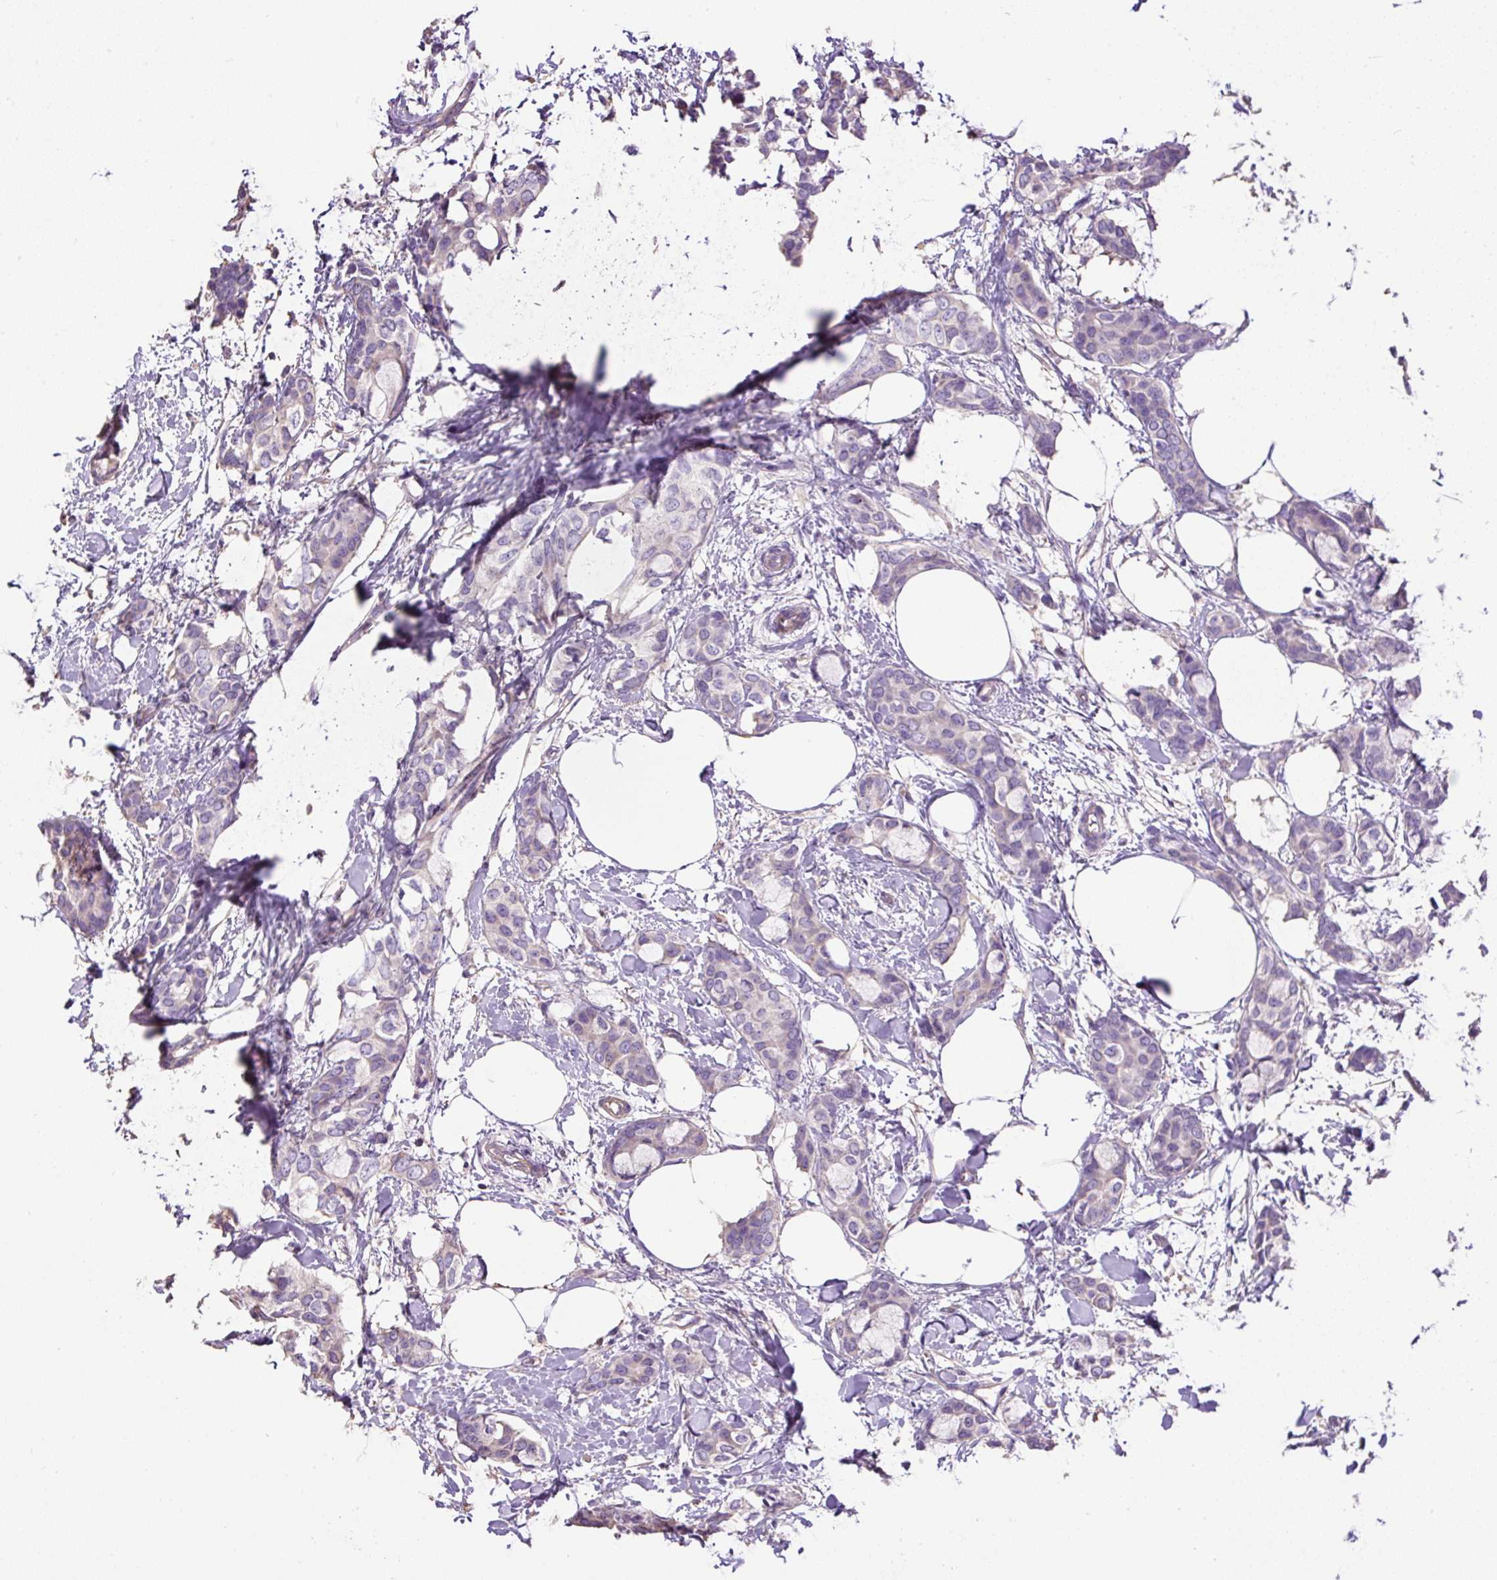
{"staining": {"intensity": "negative", "quantity": "none", "location": "none"}, "tissue": "breast cancer", "cell_type": "Tumor cells", "image_type": "cancer", "snomed": [{"axis": "morphology", "description": "Duct carcinoma"}, {"axis": "topography", "description": "Breast"}], "caption": "This is a image of immunohistochemistry staining of breast infiltrating ductal carcinoma, which shows no staining in tumor cells. (Stains: DAB immunohistochemistry with hematoxylin counter stain, Microscopy: brightfield microscopy at high magnification).", "gene": "PDIA2", "patient": {"sex": "female", "age": 73}}